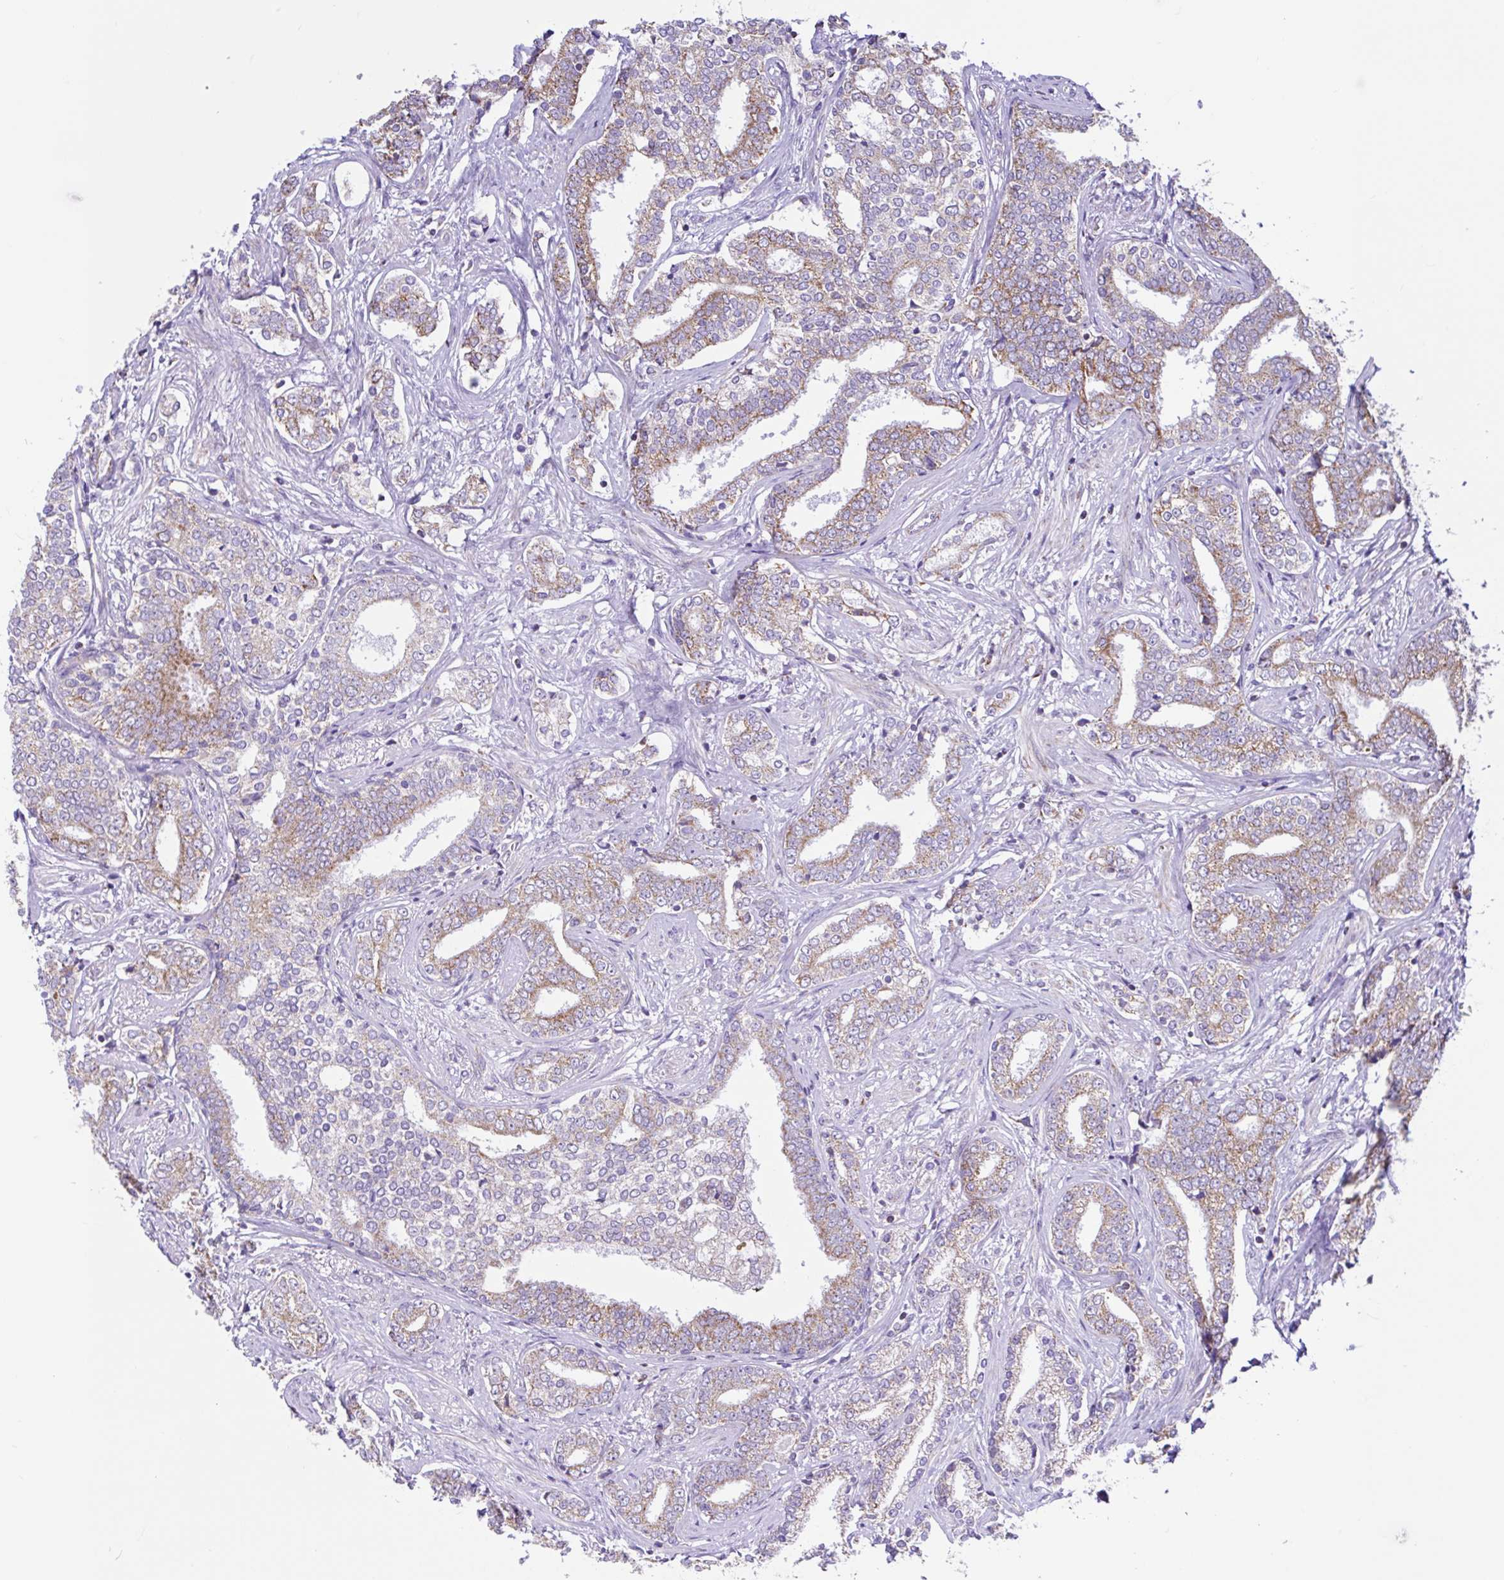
{"staining": {"intensity": "moderate", "quantity": ">75%", "location": "cytoplasmic/membranous"}, "tissue": "prostate cancer", "cell_type": "Tumor cells", "image_type": "cancer", "snomed": [{"axis": "morphology", "description": "Adenocarcinoma, High grade"}, {"axis": "topography", "description": "Prostate"}], "caption": "A histopathology image of high-grade adenocarcinoma (prostate) stained for a protein demonstrates moderate cytoplasmic/membranous brown staining in tumor cells. Using DAB (3,3'-diaminobenzidine) (brown) and hematoxylin (blue) stains, captured at high magnification using brightfield microscopy.", "gene": "NDUFS2", "patient": {"sex": "male", "age": 72}}